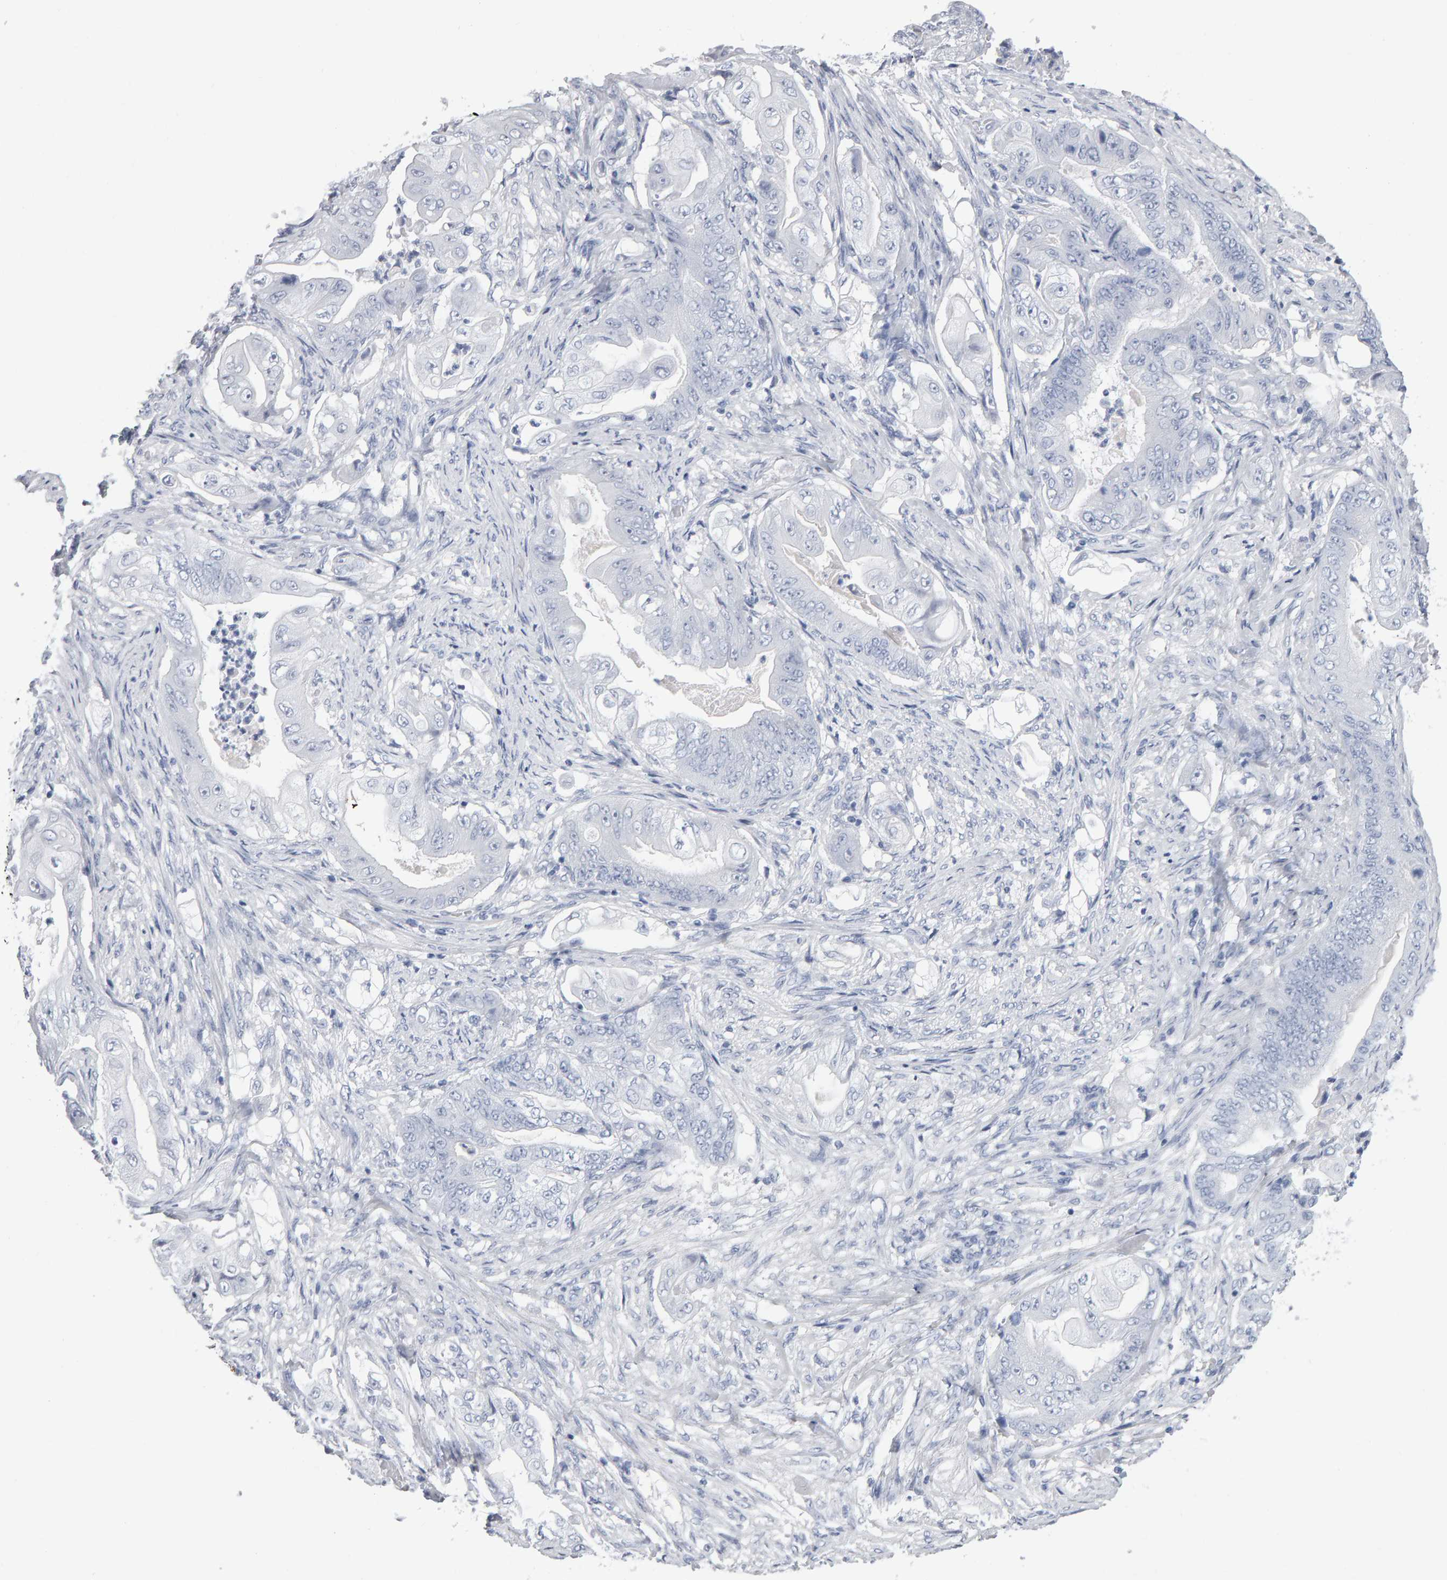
{"staining": {"intensity": "negative", "quantity": "none", "location": "none"}, "tissue": "stomach cancer", "cell_type": "Tumor cells", "image_type": "cancer", "snomed": [{"axis": "morphology", "description": "Adenocarcinoma, NOS"}, {"axis": "topography", "description": "Stomach"}], "caption": "Stomach adenocarcinoma was stained to show a protein in brown. There is no significant expression in tumor cells. (Brightfield microscopy of DAB immunohistochemistry (IHC) at high magnification).", "gene": "NCDN", "patient": {"sex": "female", "age": 73}}